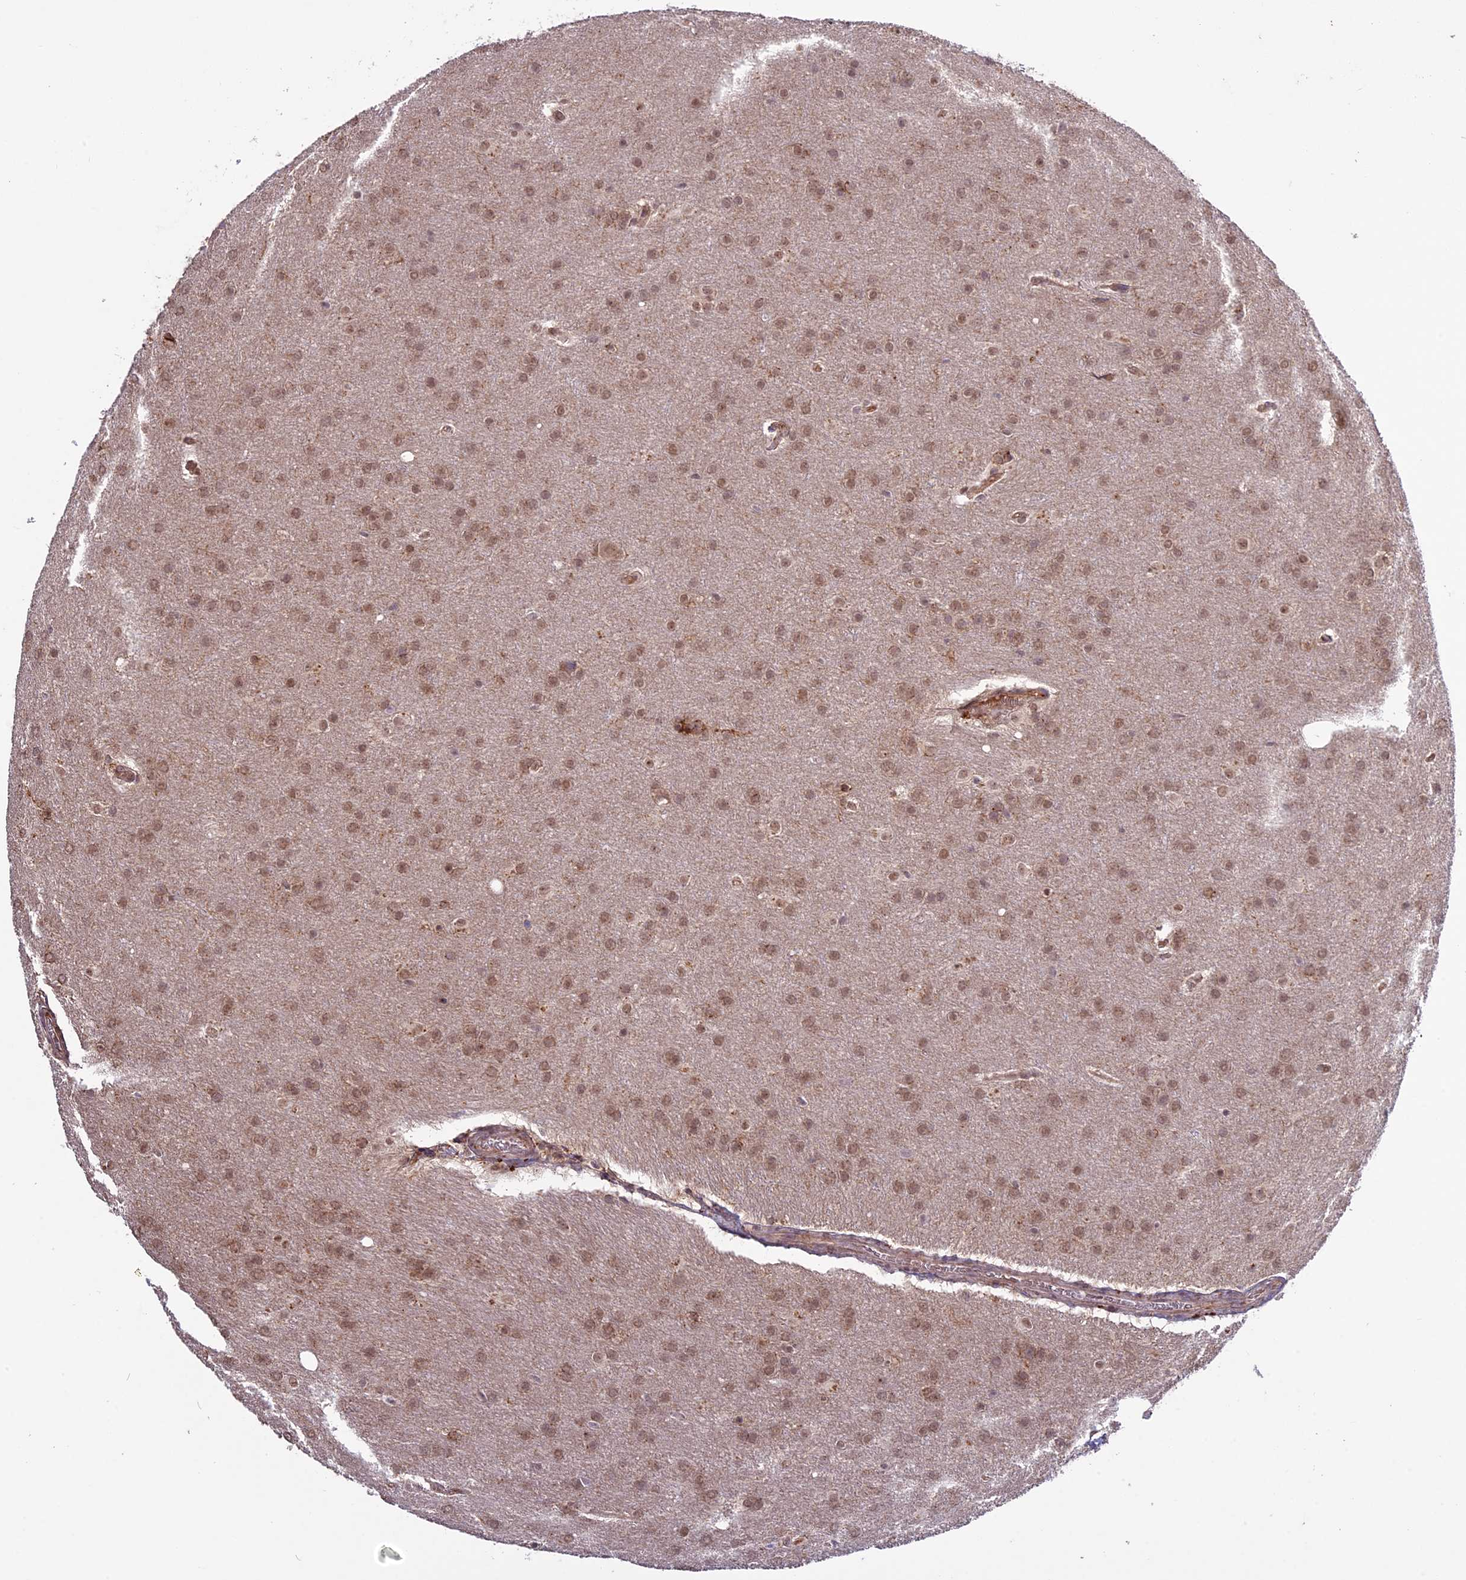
{"staining": {"intensity": "moderate", "quantity": ">75%", "location": "nuclear"}, "tissue": "glioma", "cell_type": "Tumor cells", "image_type": "cancer", "snomed": [{"axis": "morphology", "description": "Glioma, malignant, Low grade"}, {"axis": "topography", "description": "Brain"}], "caption": "Protein staining reveals moderate nuclear expression in approximately >75% of tumor cells in glioma. (Brightfield microscopy of DAB IHC at high magnification).", "gene": "C3orf70", "patient": {"sex": "female", "age": 32}}